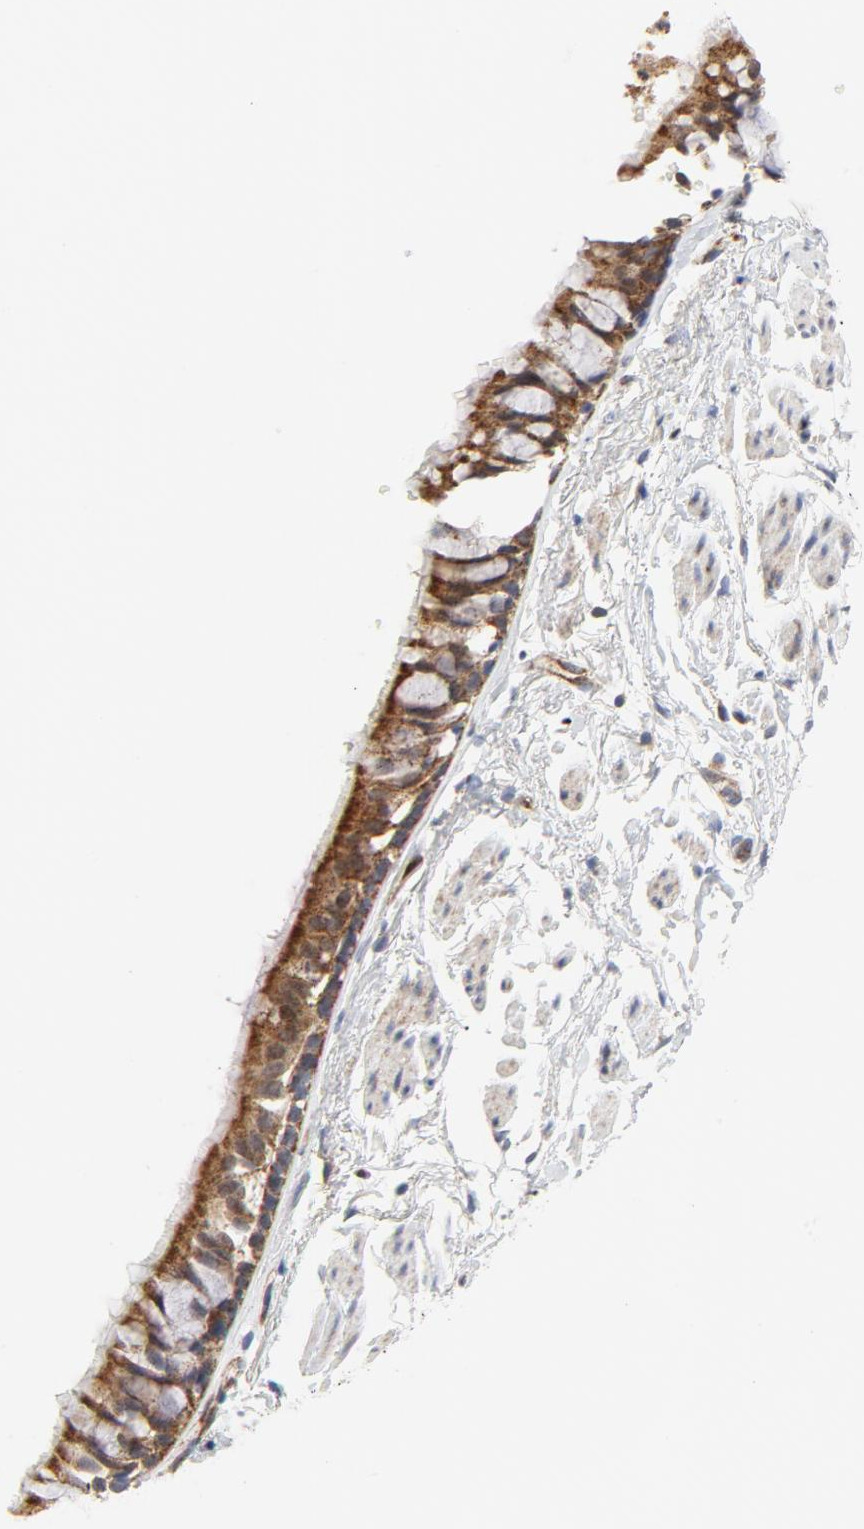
{"staining": {"intensity": "strong", "quantity": ">75%", "location": "cytoplasmic/membranous"}, "tissue": "bronchus", "cell_type": "Respiratory epithelial cells", "image_type": "normal", "snomed": [{"axis": "morphology", "description": "Normal tissue, NOS"}, {"axis": "topography", "description": "Bronchus"}], "caption": "Unremarkable bronchus was stained to show a protein in brown. There is high levels of strong cytoplasmic/membranous staining in about >75% of respiratory epithelial cells. The protein is shown in brown color, while the nuclei are stained blue.", "gene": "RAPGEF4", "patient": {"sex": "female", "age": 73}}